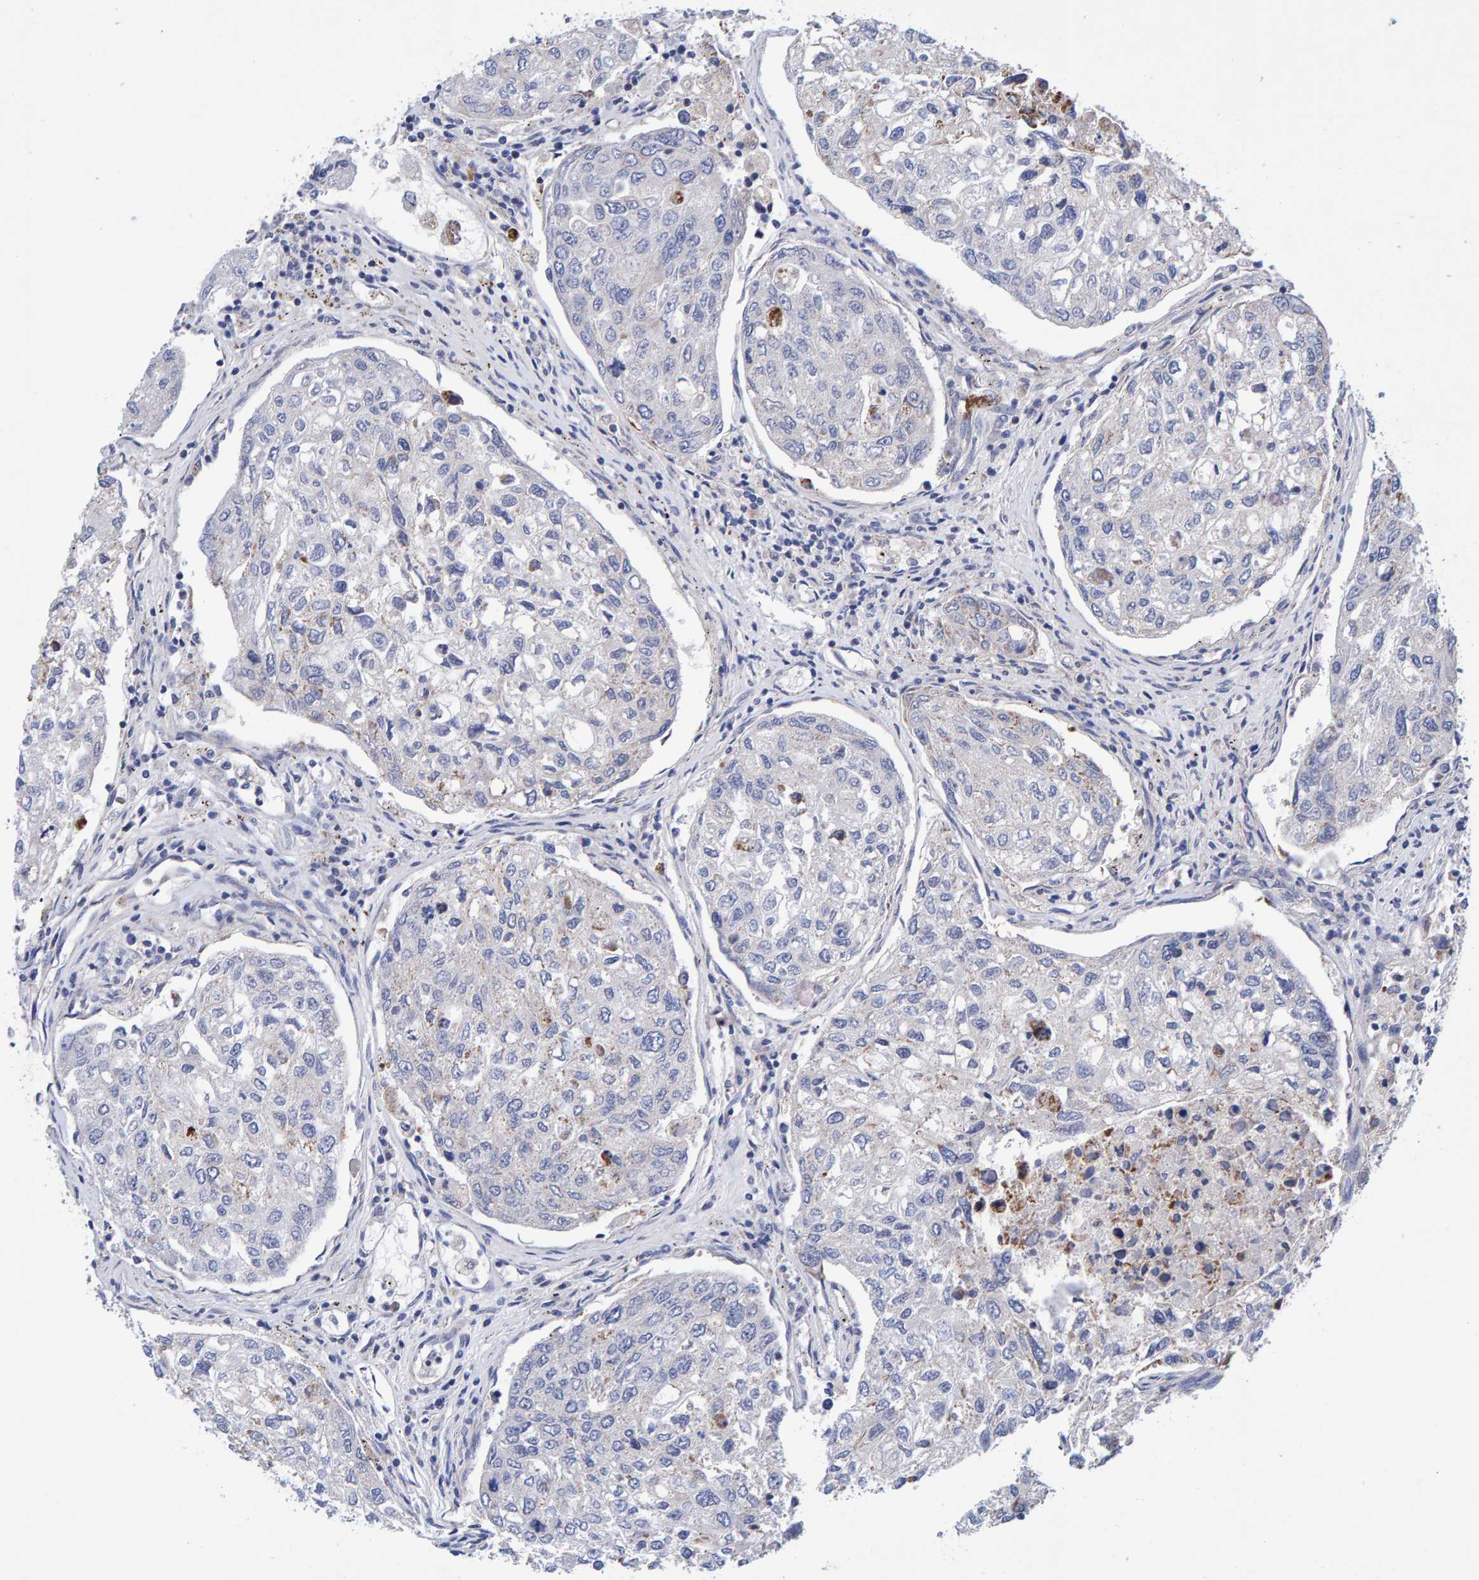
{"staining": {"intensity": "negative", "quantity": "none", "location": "none"}, "tissue": "urothelial cancer", "cell_type": "Tumor cells", "image_type": "cancer", "snomed": [{"axis": "morphology", "description": "Urothelial carcinoma, High grade"}, {"axis": "topography", "description": "Lymph node"}, {"axis": "topography", "description": "Urinary bladder"}], "caption": "Tumor cells show no significant protein staining in urothelial cancer.", "gene": "EFR3A", "patient": {"sex": "male", "age": 51}}